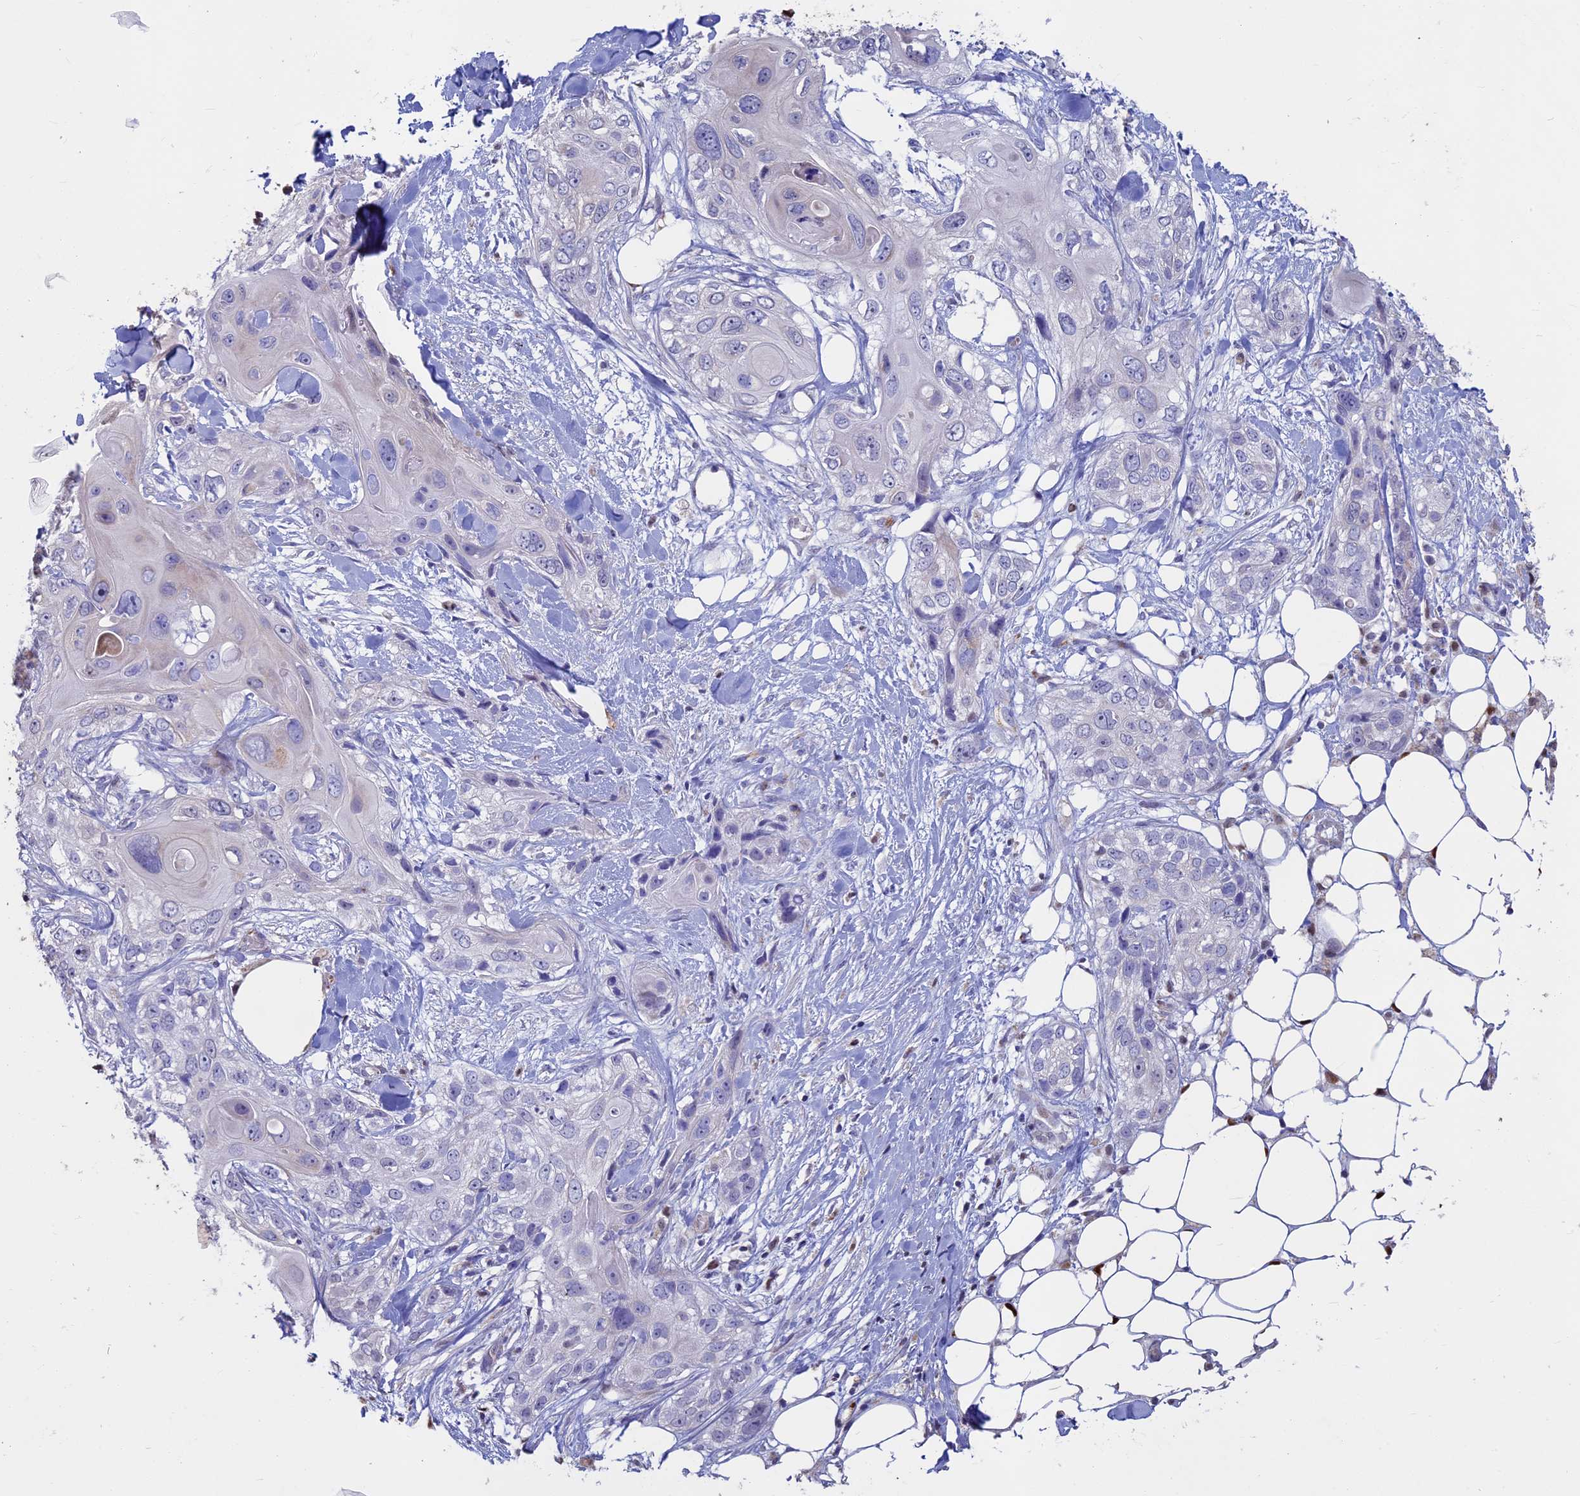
{"staining": {"intensity": "negative", "quantity": "none", "location": "none"}, "tissue": "skin cancer", "cell_type": "Tumor cells", "image_type": "cancer", "snomed": [{"axis": "morphology", "description": "Normal tissue, NOS"}, {"axis": "morphology", "description": "Squamous cell carcinoma, NOS"}, {"axis": "topography", "description": "Skin"}], "caption": "A photomicrograph of squamous cell carcinoma (skin) stained for a protein reveals no brown staining in tumor cells.", "gene": "ACSS1", "patient": {"sex": "male", "age": 72}}